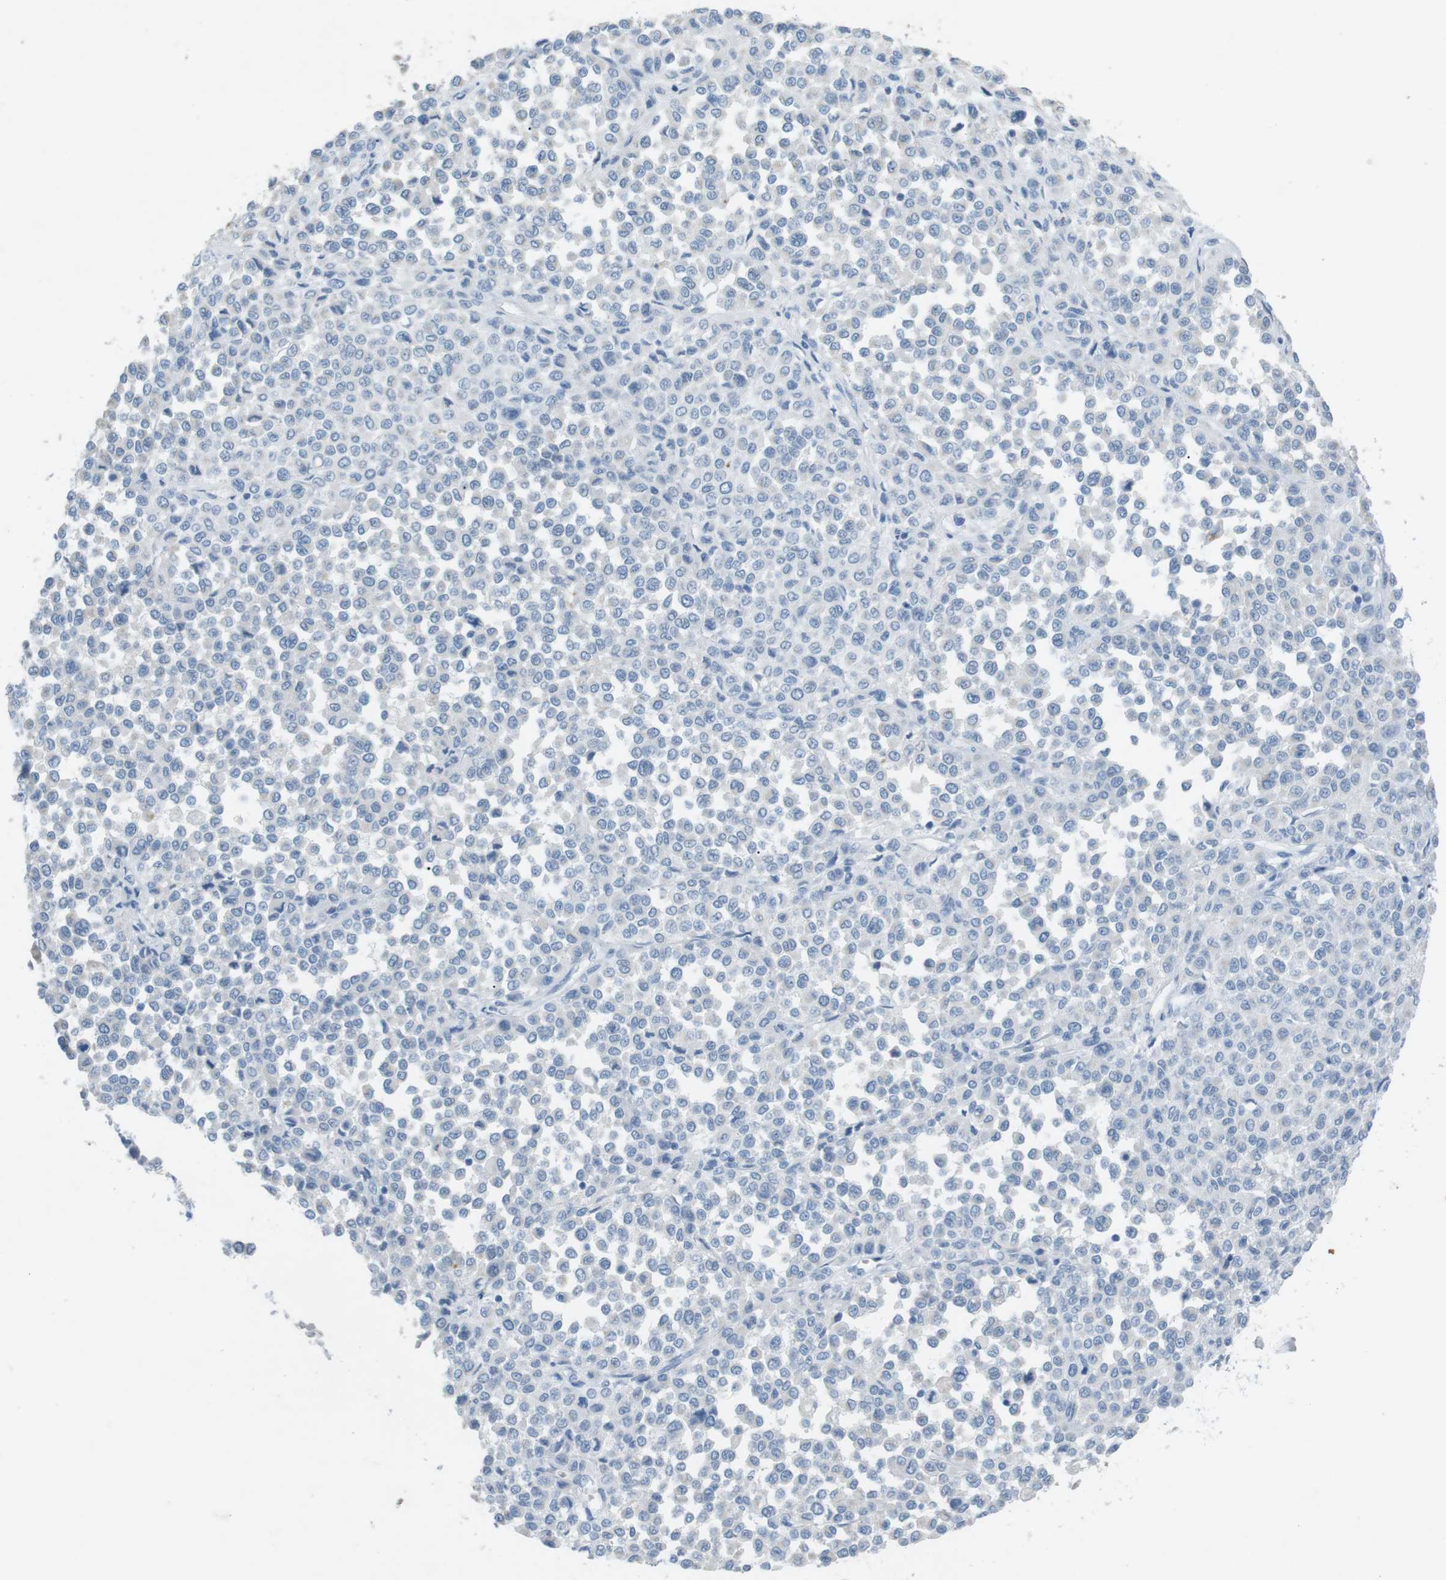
{"staining": {"intensity": "negative", "quantity": "none", "location": "none"}, "tissue": "melanoma", "cell_type": "Tumor cells", "image_type": "cancer", "snomed": [{"axis": "morphology", "description": "Malignant melanoma, Metastatic site"}, {"axis": "topography", "description": "Pancreas"}], "caption": "DAB (3,3'-diaminobenzidine) immunohistochemical staining of melanoma shows no significant expression in tumor cells.", "gene": "SALL4", "patient": {"sex": "female", "age": 30}}